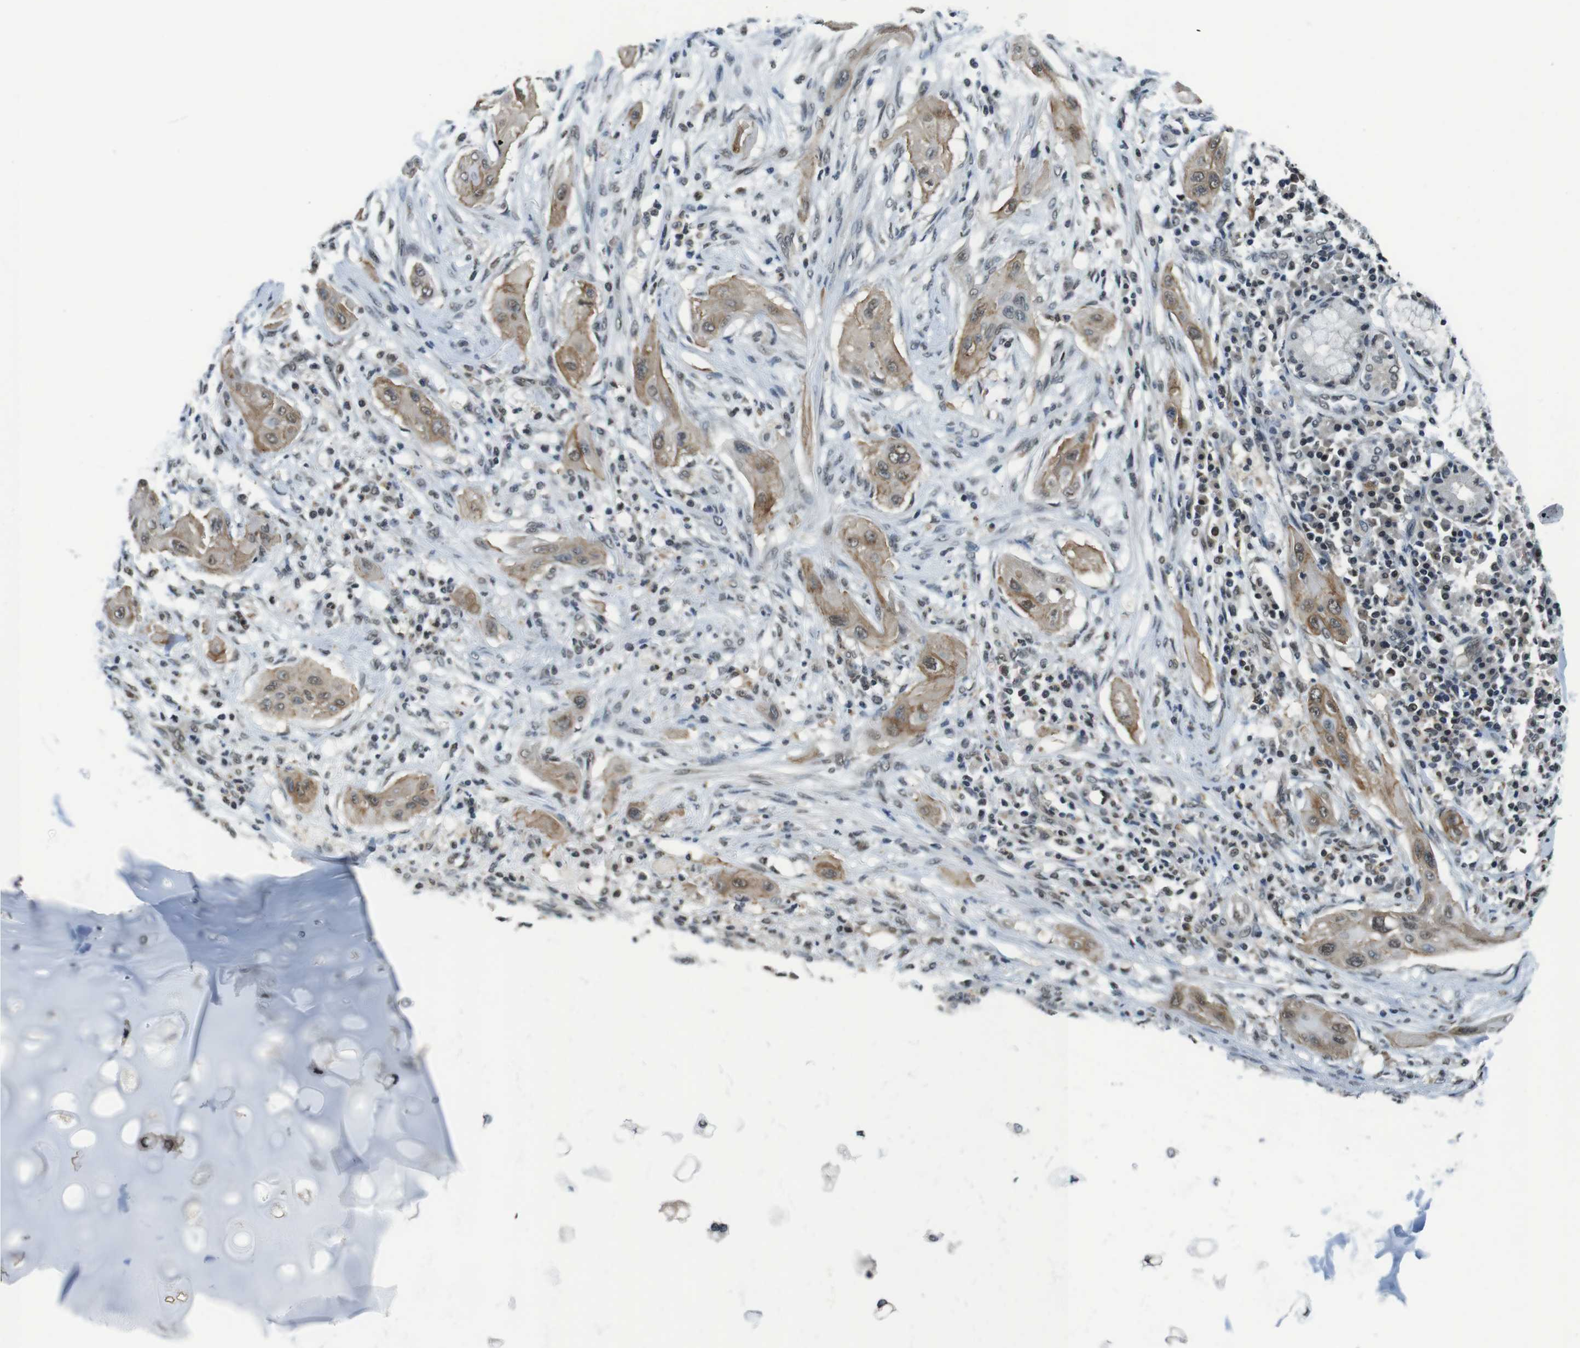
{"staining": {"intensity": "moderate", "quantity": ">75%", "location": "cytoplasmic/membranous,nuclear"}, "tissue": "lung cancer", "cell_type": "Tumor cells", "image_type": "cancer", "snomed": [{"axis": "morphology", "description": "Squamous cell carcinoma, NOS"}, {"axis": "topography", "description": "Lung"}], "caption": "Immunohistochemical staining of human lung cancer (squamous cell carcinoma) reveals medium levels of moderate cytoplasmic/membranous and nuclear positivity in about >75% of tumor cells. (Stains: DAB in brown, nuclei in blue, Microscopy: brightfield microscopy at high magnification).", "gene": "NEK4", "patient": {"sex": "female", "age": 47}}